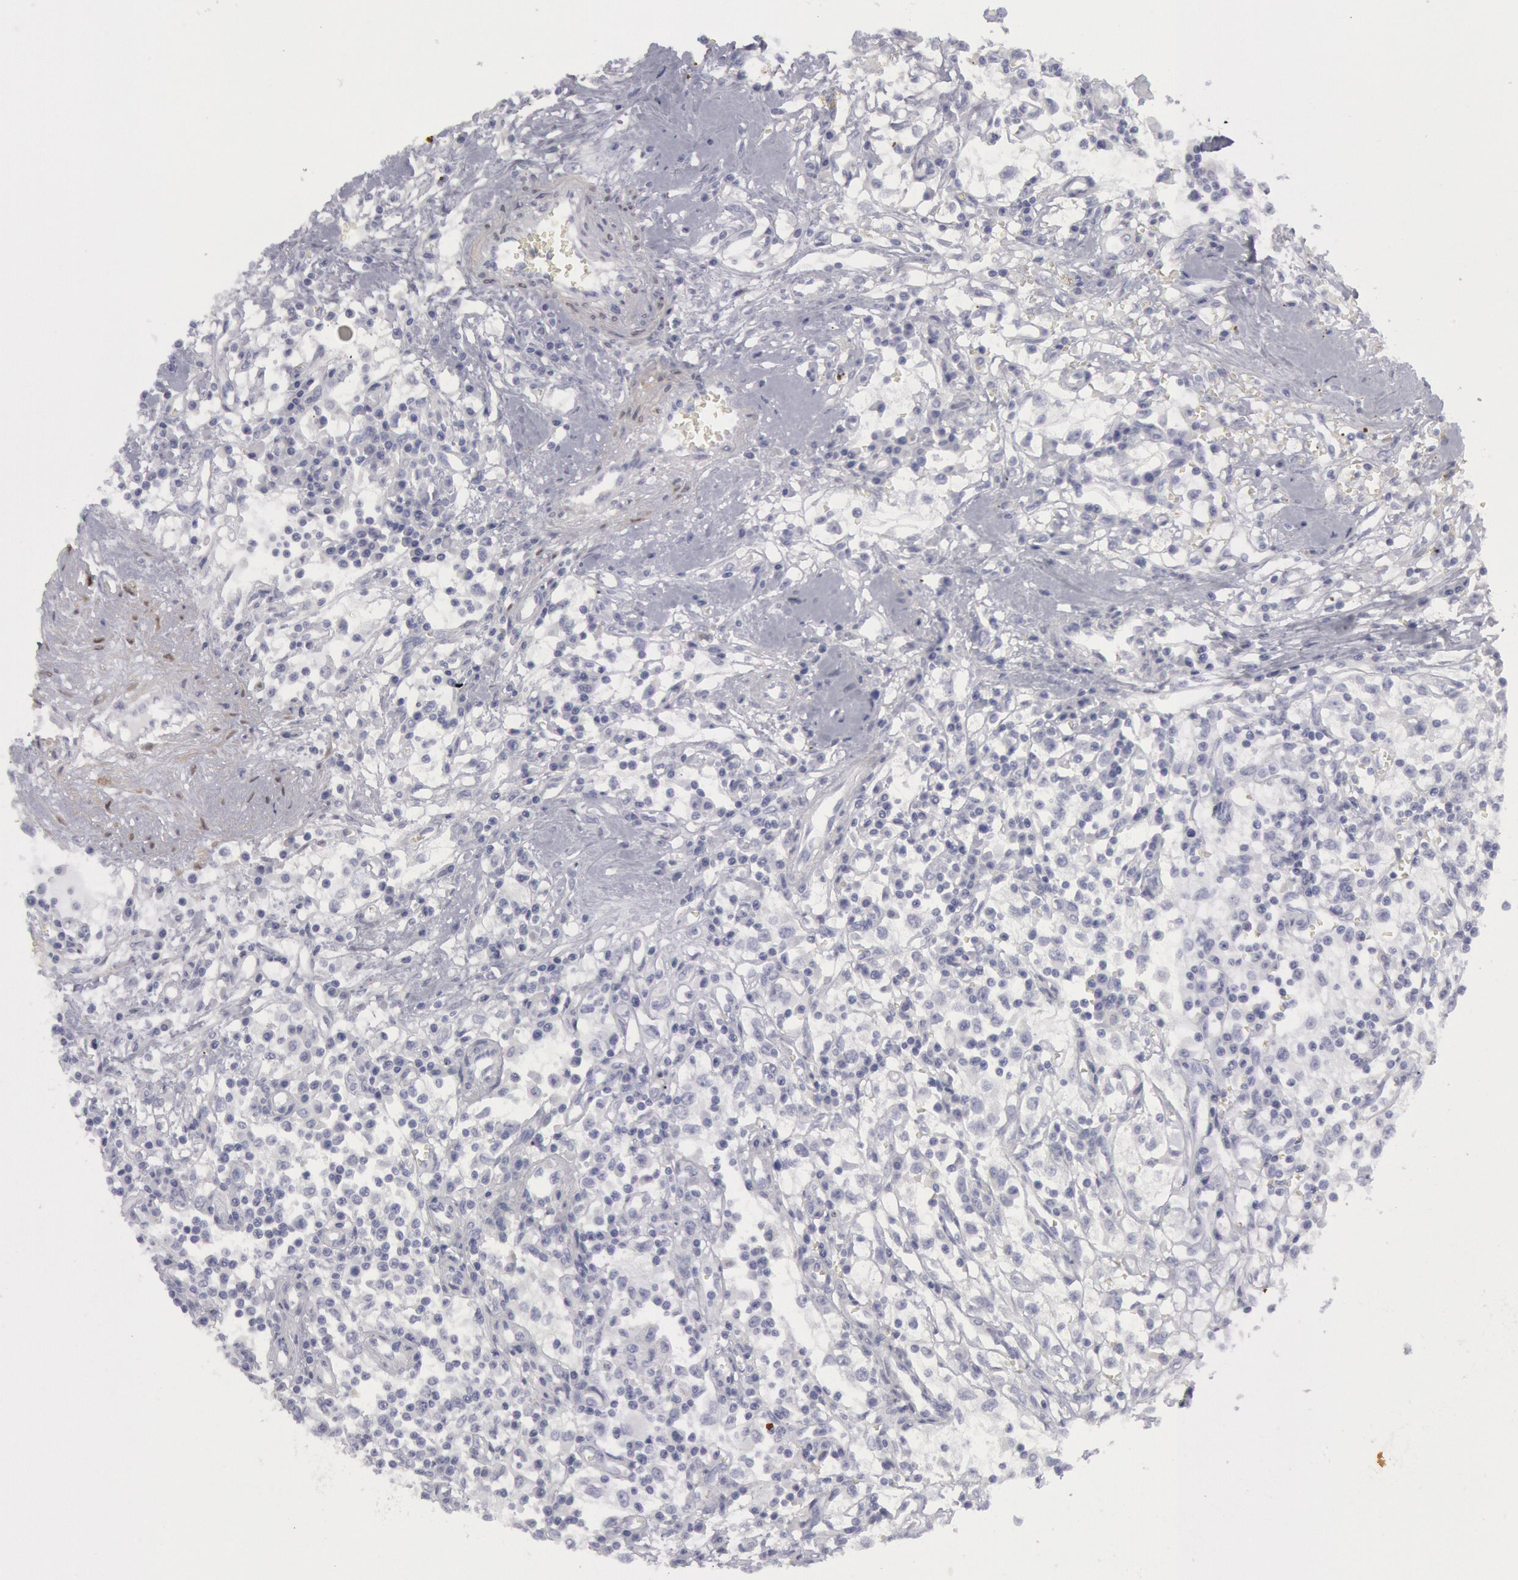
{"staining": {"intensity": "negative", "quantity": "none", "location": "none"}, "tissue": "renal cancer", "cell_type": "Tumor cells", "image_type": "cancer", "snomed": [{"axis": "morphology", "description": "Adenocarcinoma, NOS"}, {"axis": "topography", "description": "Kidney"}], "caption": "High magnification brightfield microscopy of renal cancer stained with DAB (3,3'-diaminobenzidine) (brown) and counterstained with hematoxylin (blue): tumor cells show no significant staining.", "gene": "FHL1", "patient": {"sex": "male", "age": 82}}